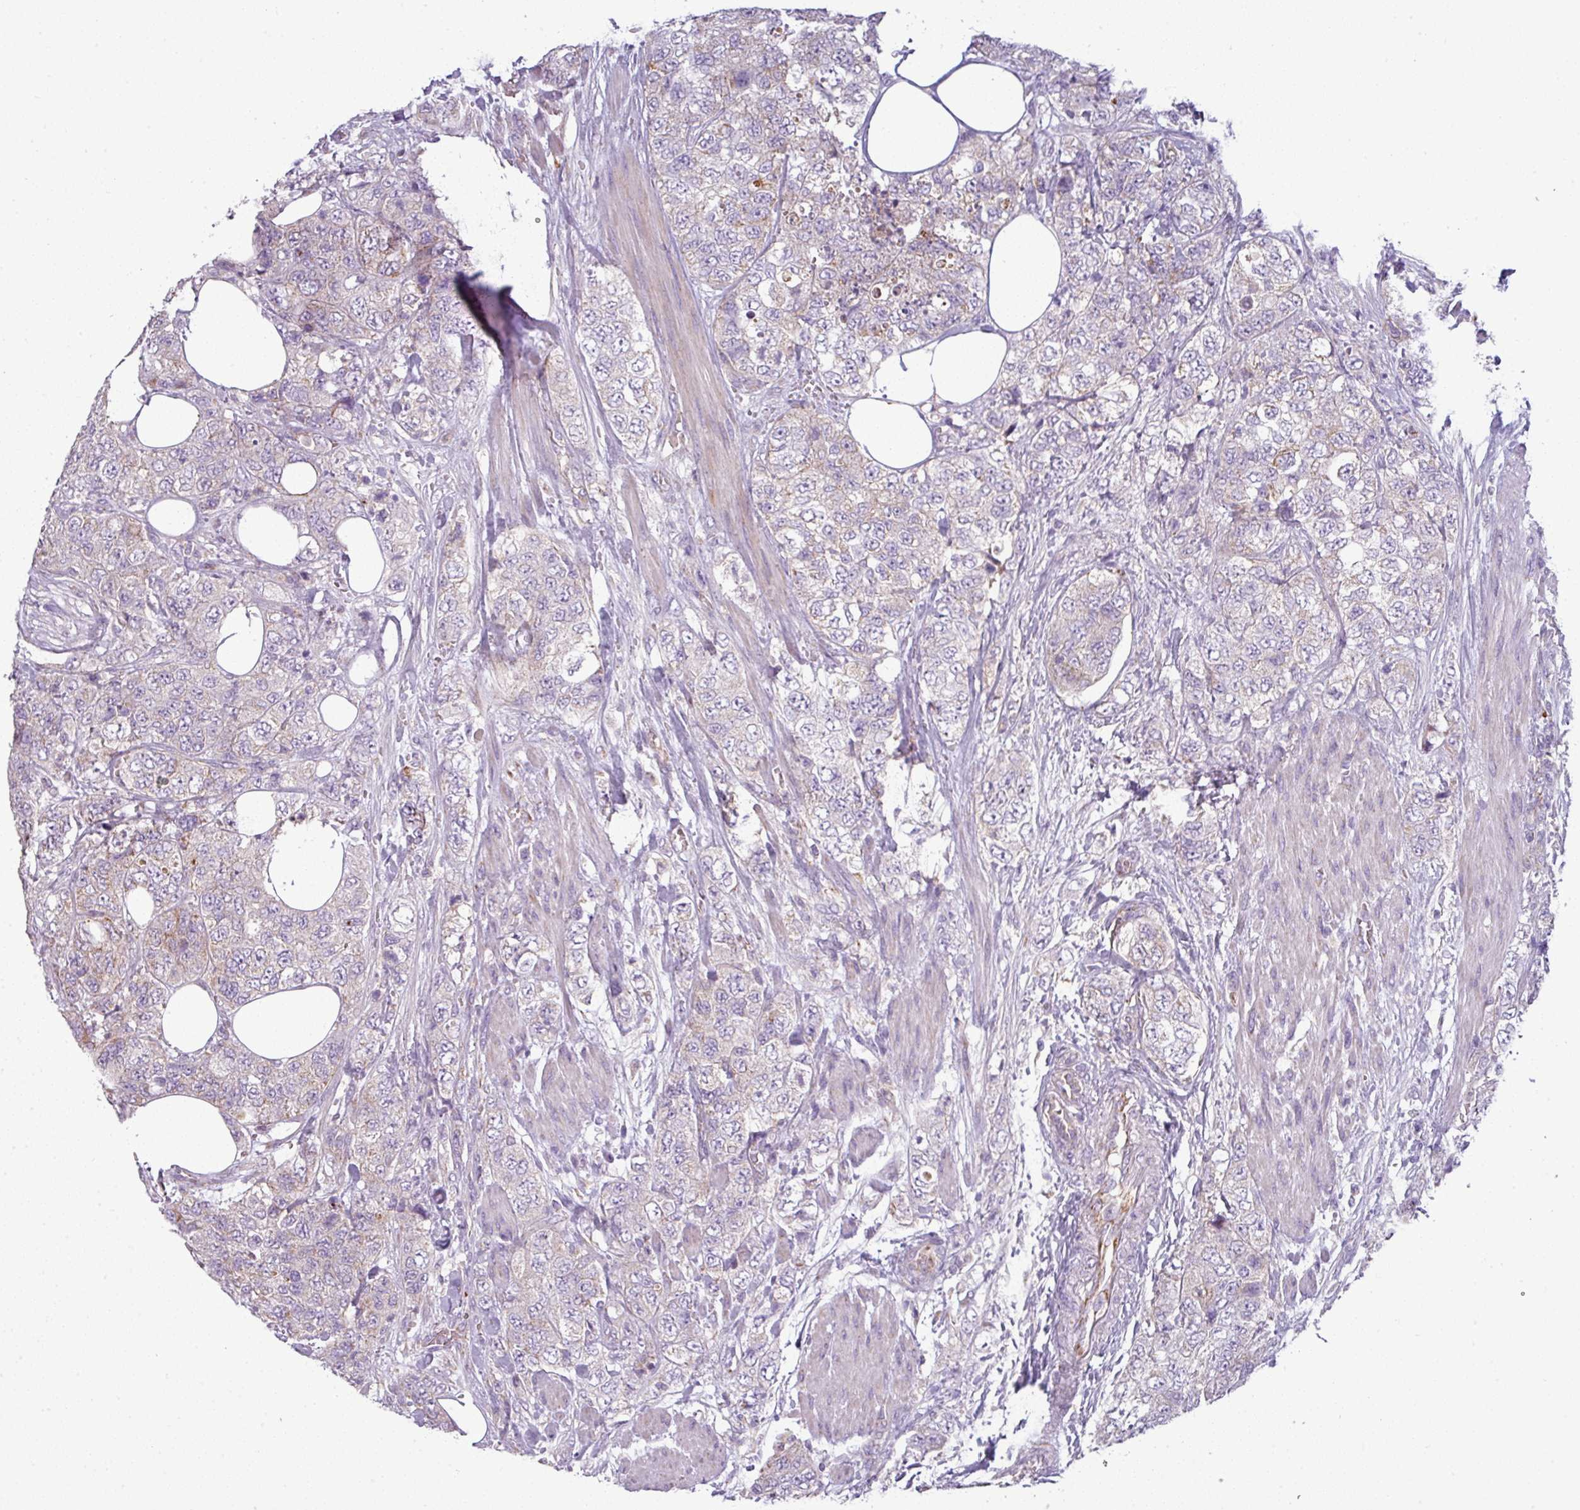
{"staining": {"intensity": "weak", "quantity": "<25%", "location": "cytoplasmic/membranous"}, "tissue": "urothelial cancer", "cell_type": "Tumor cells", "image_type": "cancer", "snomed": [{"axis": "morphology", "description": "Urothelial carcinoma, High grade"}, {"axis": "topography", "description": "Urinary bladder"}], "caption": "The IHC photomicrograph has no significant positivity in tumor cells of urothelial cancer tissue.", "gene": "PNMA6A", "patient": {"sex": "female", "age": 78}}